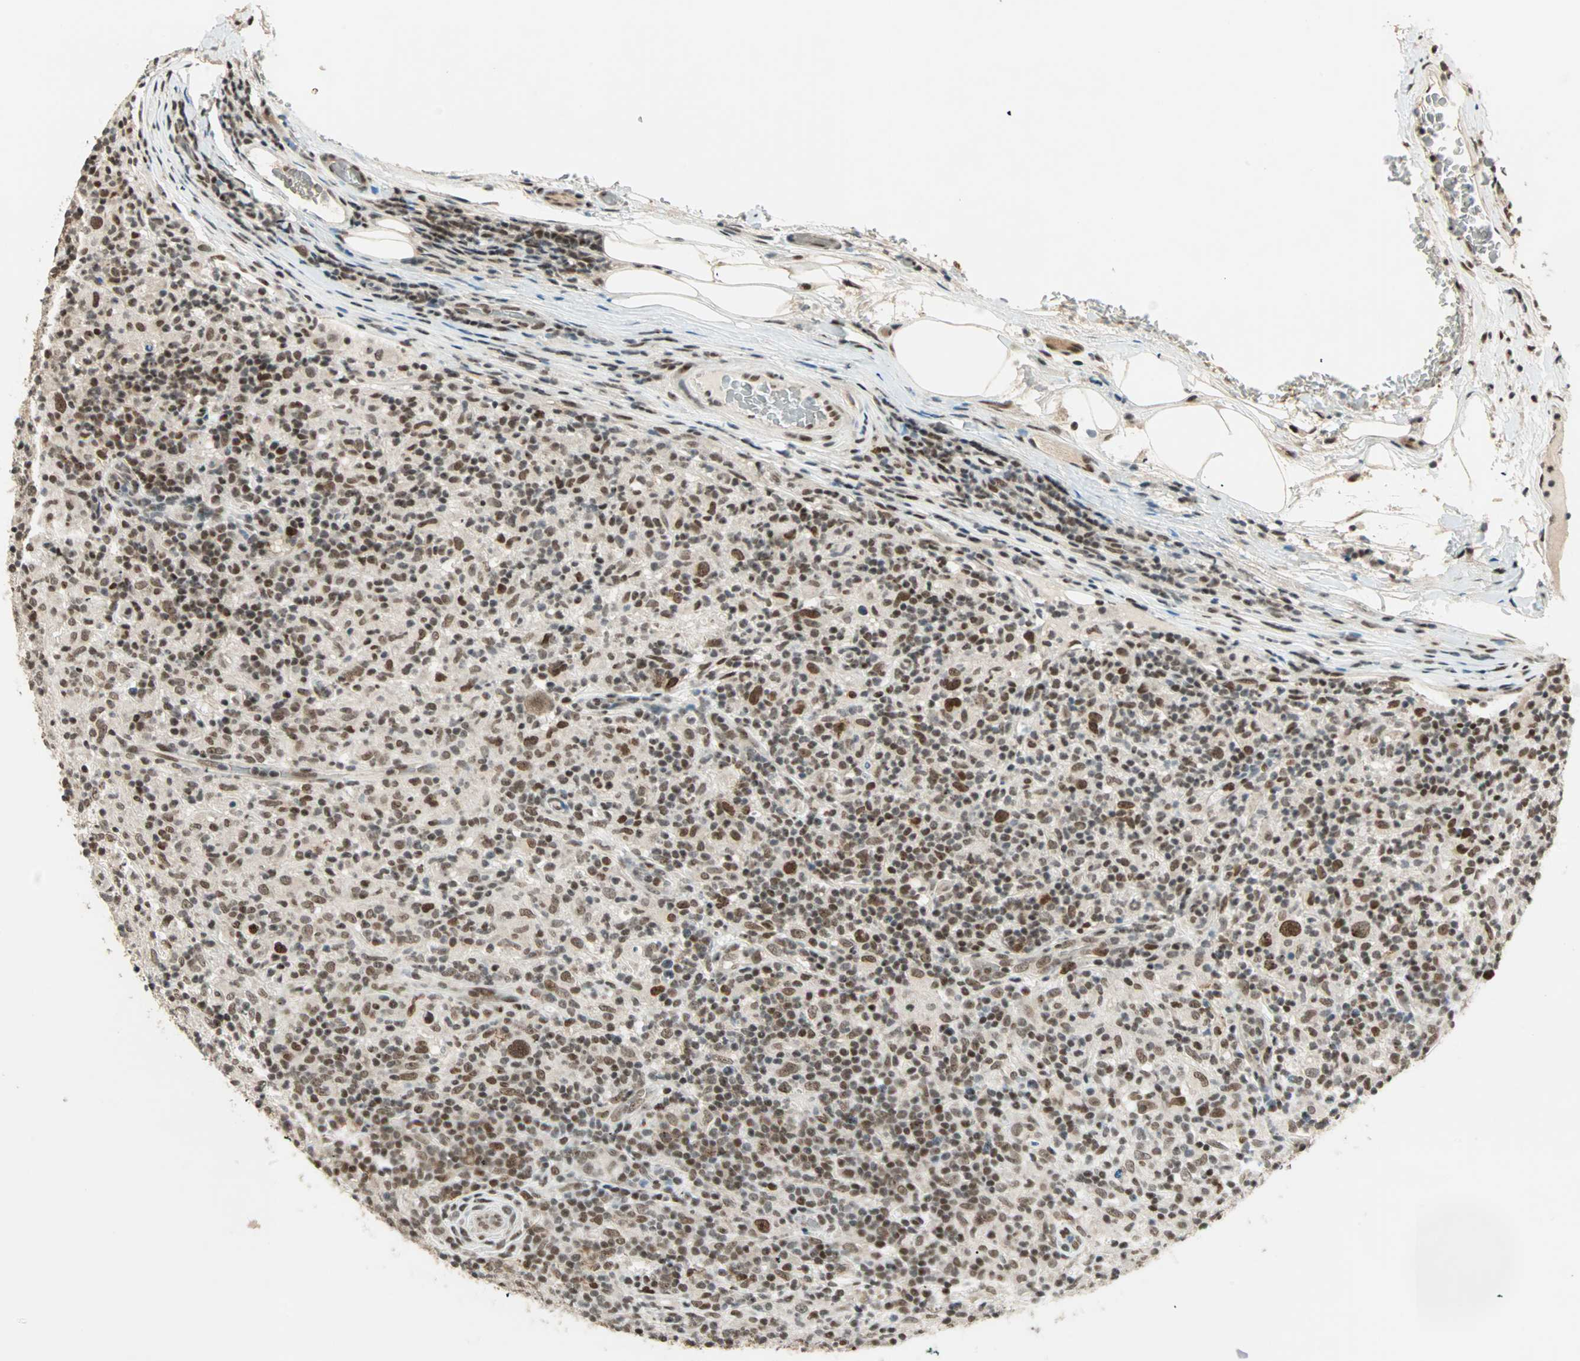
{"staining": {"intensity": "strong", "quantity": ">75%", "location": "nuclear"}, "tissue": "lymphoma", "cell_type": "Tumor cells", "image_type": "cancer", "snomed": [{"axis": "morphology", "description": "Hodgkin's disease, NOS"}, {"axis": "topography", "description": "Lymph node"}], "caption": "Protein expression analysis of lymphoma shows strong nuclear positivity in approximately >75% of tumor cells.", "gene": "MDC1", "patient": {"sex": "male", "age": 70}}